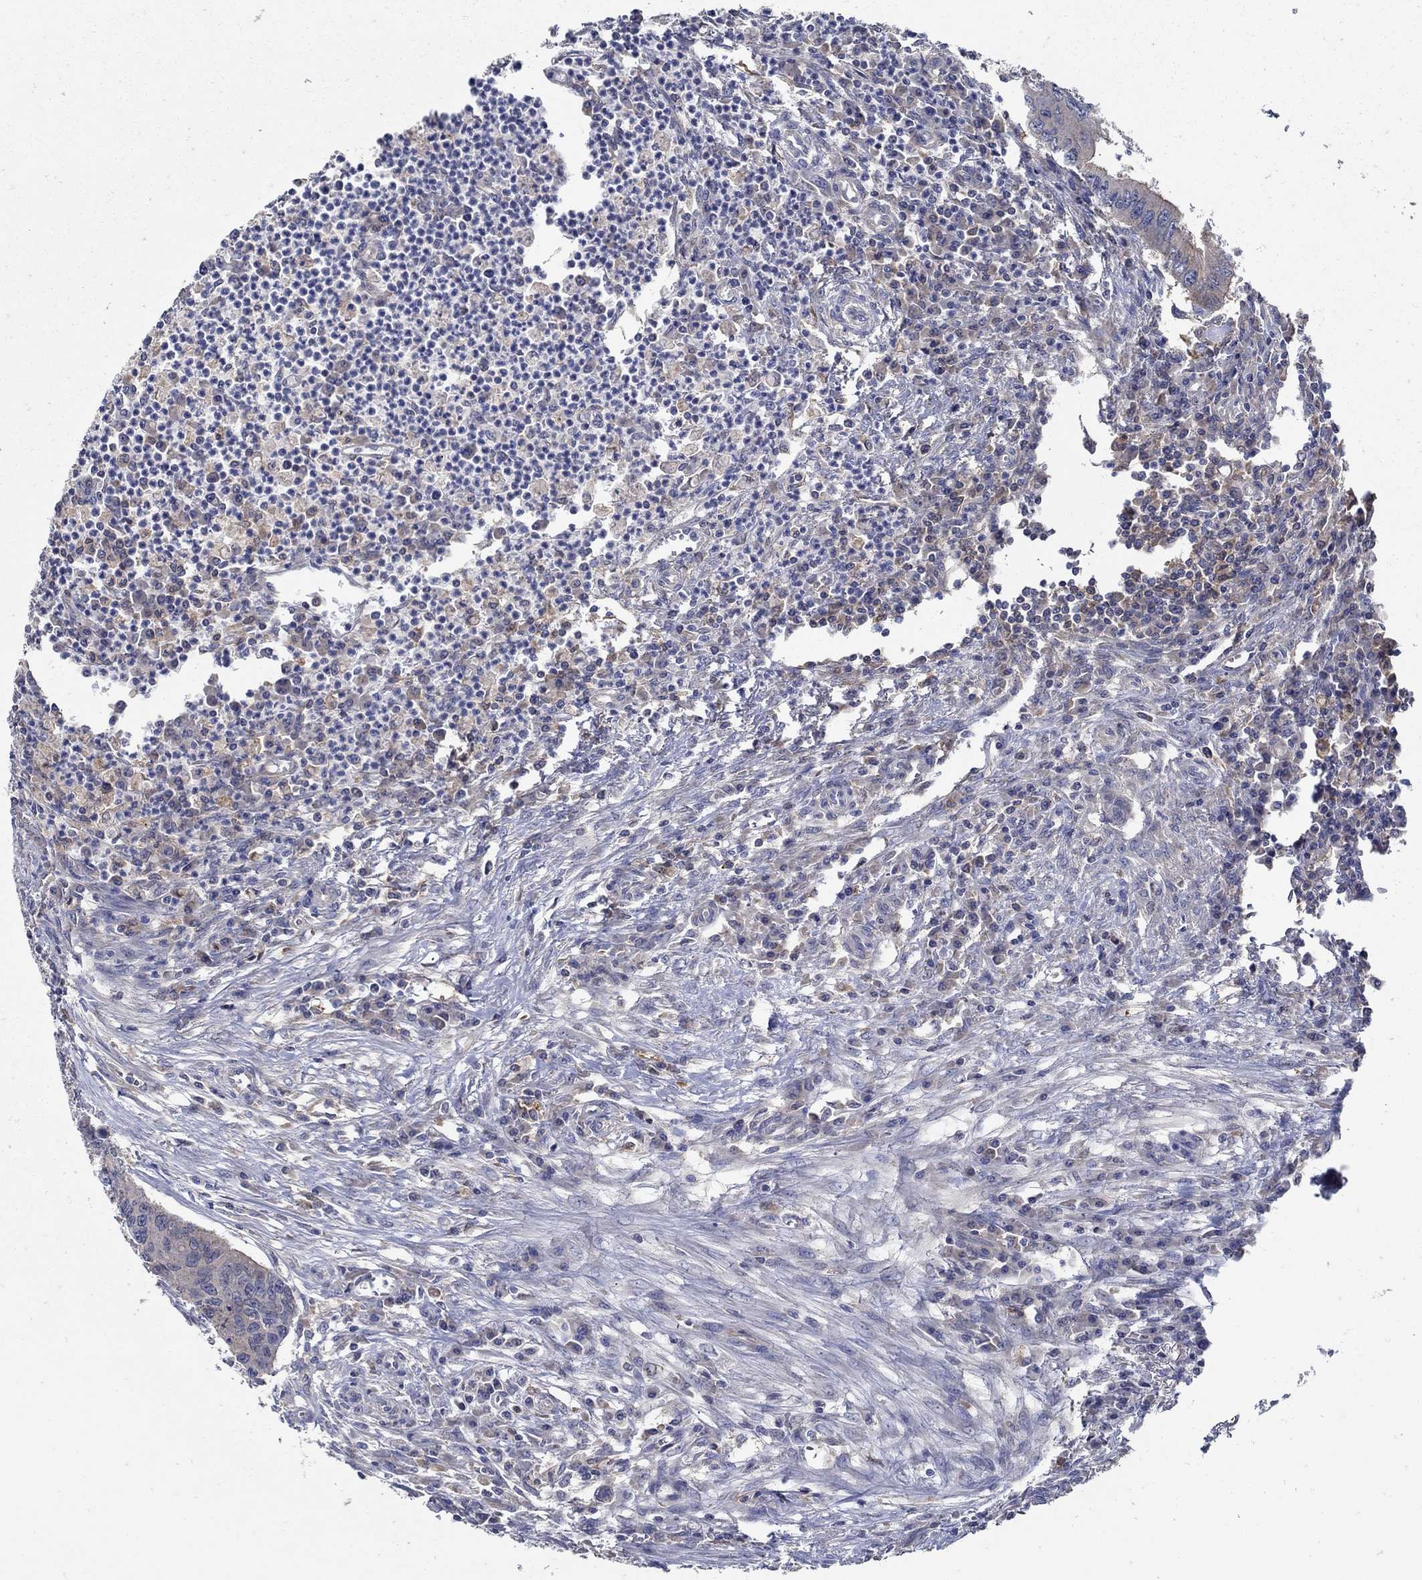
{"staining": {"intensity": "negative", "quantity": "none", "location": "none"}, "tissue": "colorectal cancer", "cell_type": "Tumor cells", "image_type": "cancer", "snomed": [{"axis": "morphology", "description": "Adenocarcinoma, NOS"}, {"axis": "topography", "description": "Colon"}], "caption": "Immunohistochemistry photomicrograph of neoplastic tissue: human adenocarcinoma (colorectal) stained with DAB (3,3'-diaminobenzidine) exhibits no significant protein positivity in tumor cells.", "gene": "MTHFR", "patient": {"sex": "male", "age": 53}}